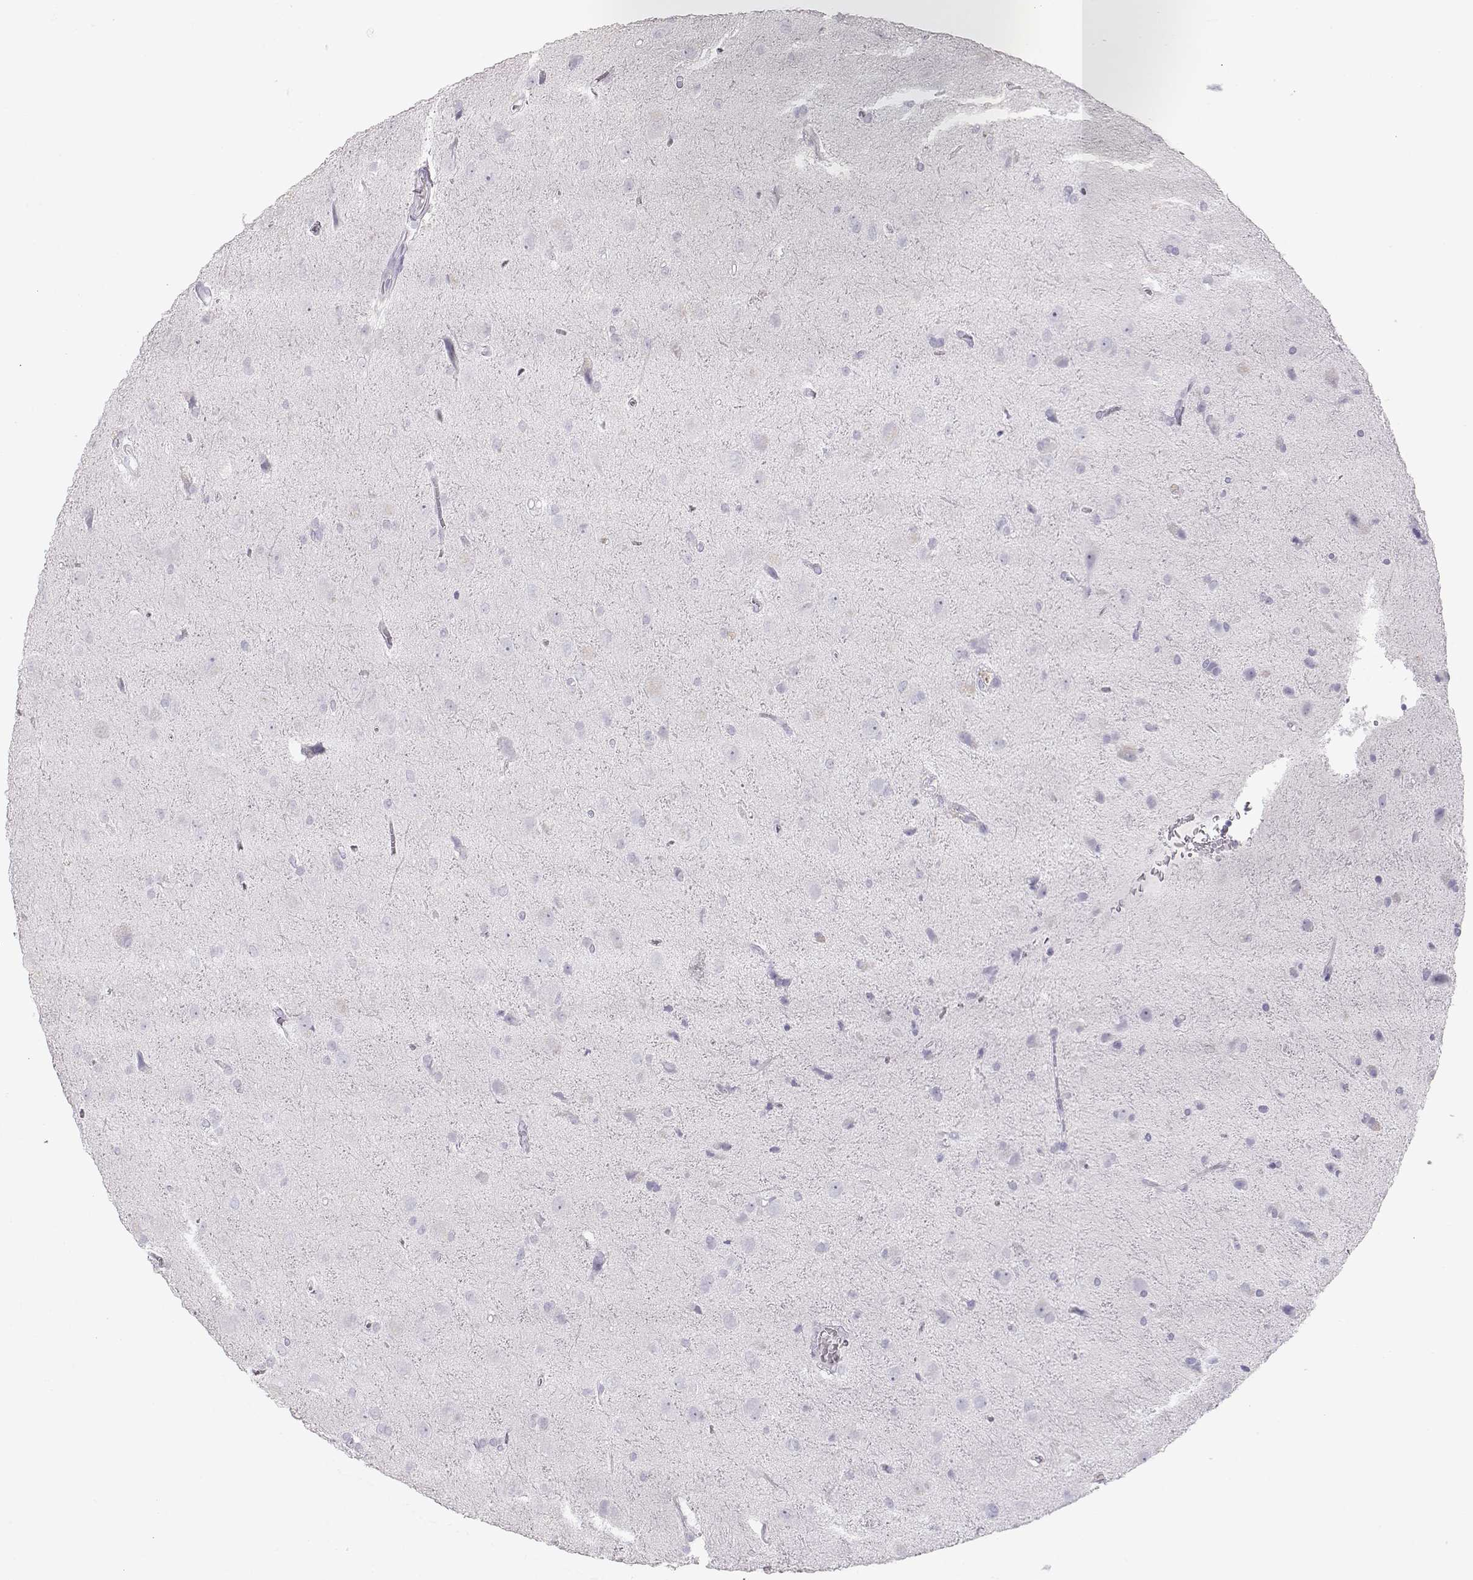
{"staining": {"intensity": "negative", "quantity": "none", "location": "none"}, "tissue": "glioma", "cell_type": "Tumor cells", "image_type": "cancer", "snomed": [{"axis": "morphology", "description": "Glioma, malignant, Low grade"}, {"axis": "topography", "description": "Brain"}], "caption": "Image shows no significant protein staining in tumor cells of glioma.", "gene": "MIP", "patient": {"sex": "male", "age": 58}}